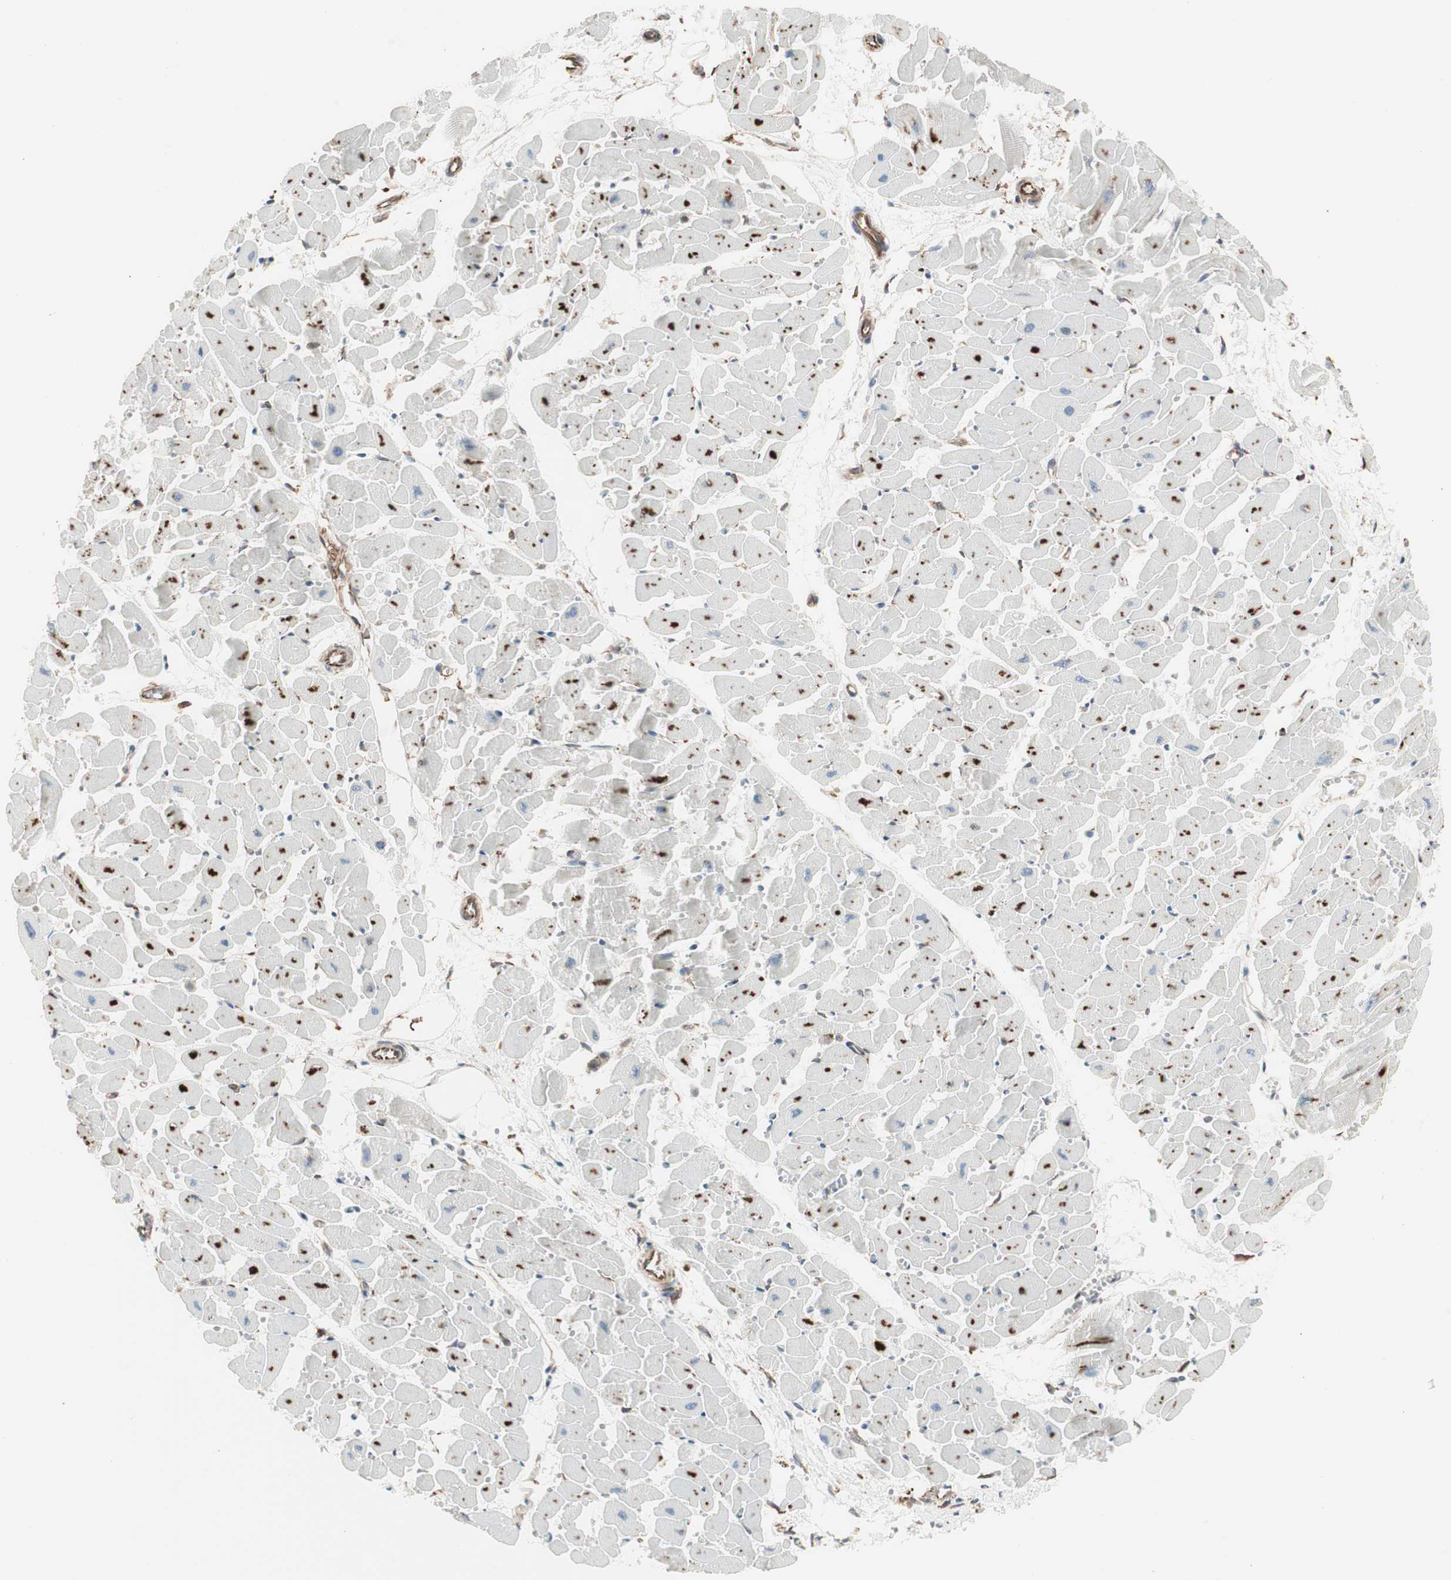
{"staining": {"intensity": "moderate", "quantity": "25%-75%", "location": "cytoplasmic/membranous"}, "tissue": "heart muscle", "cell_type": "Cardiomyocytes", "image_type": "normal", "snomed": [{"axis": "morphology", "description": "Normal tissue, NOS"}, {"axis": "topography", "description": "Heart"}], "caption": "Moderate cytoplasmic/membranous protein positivity is appreciated in approximately 25%-75% of cardiomyocytes in heart muscle.", "gene": "MAD2L2", "patient": {"sex": "female", "age": 19}}